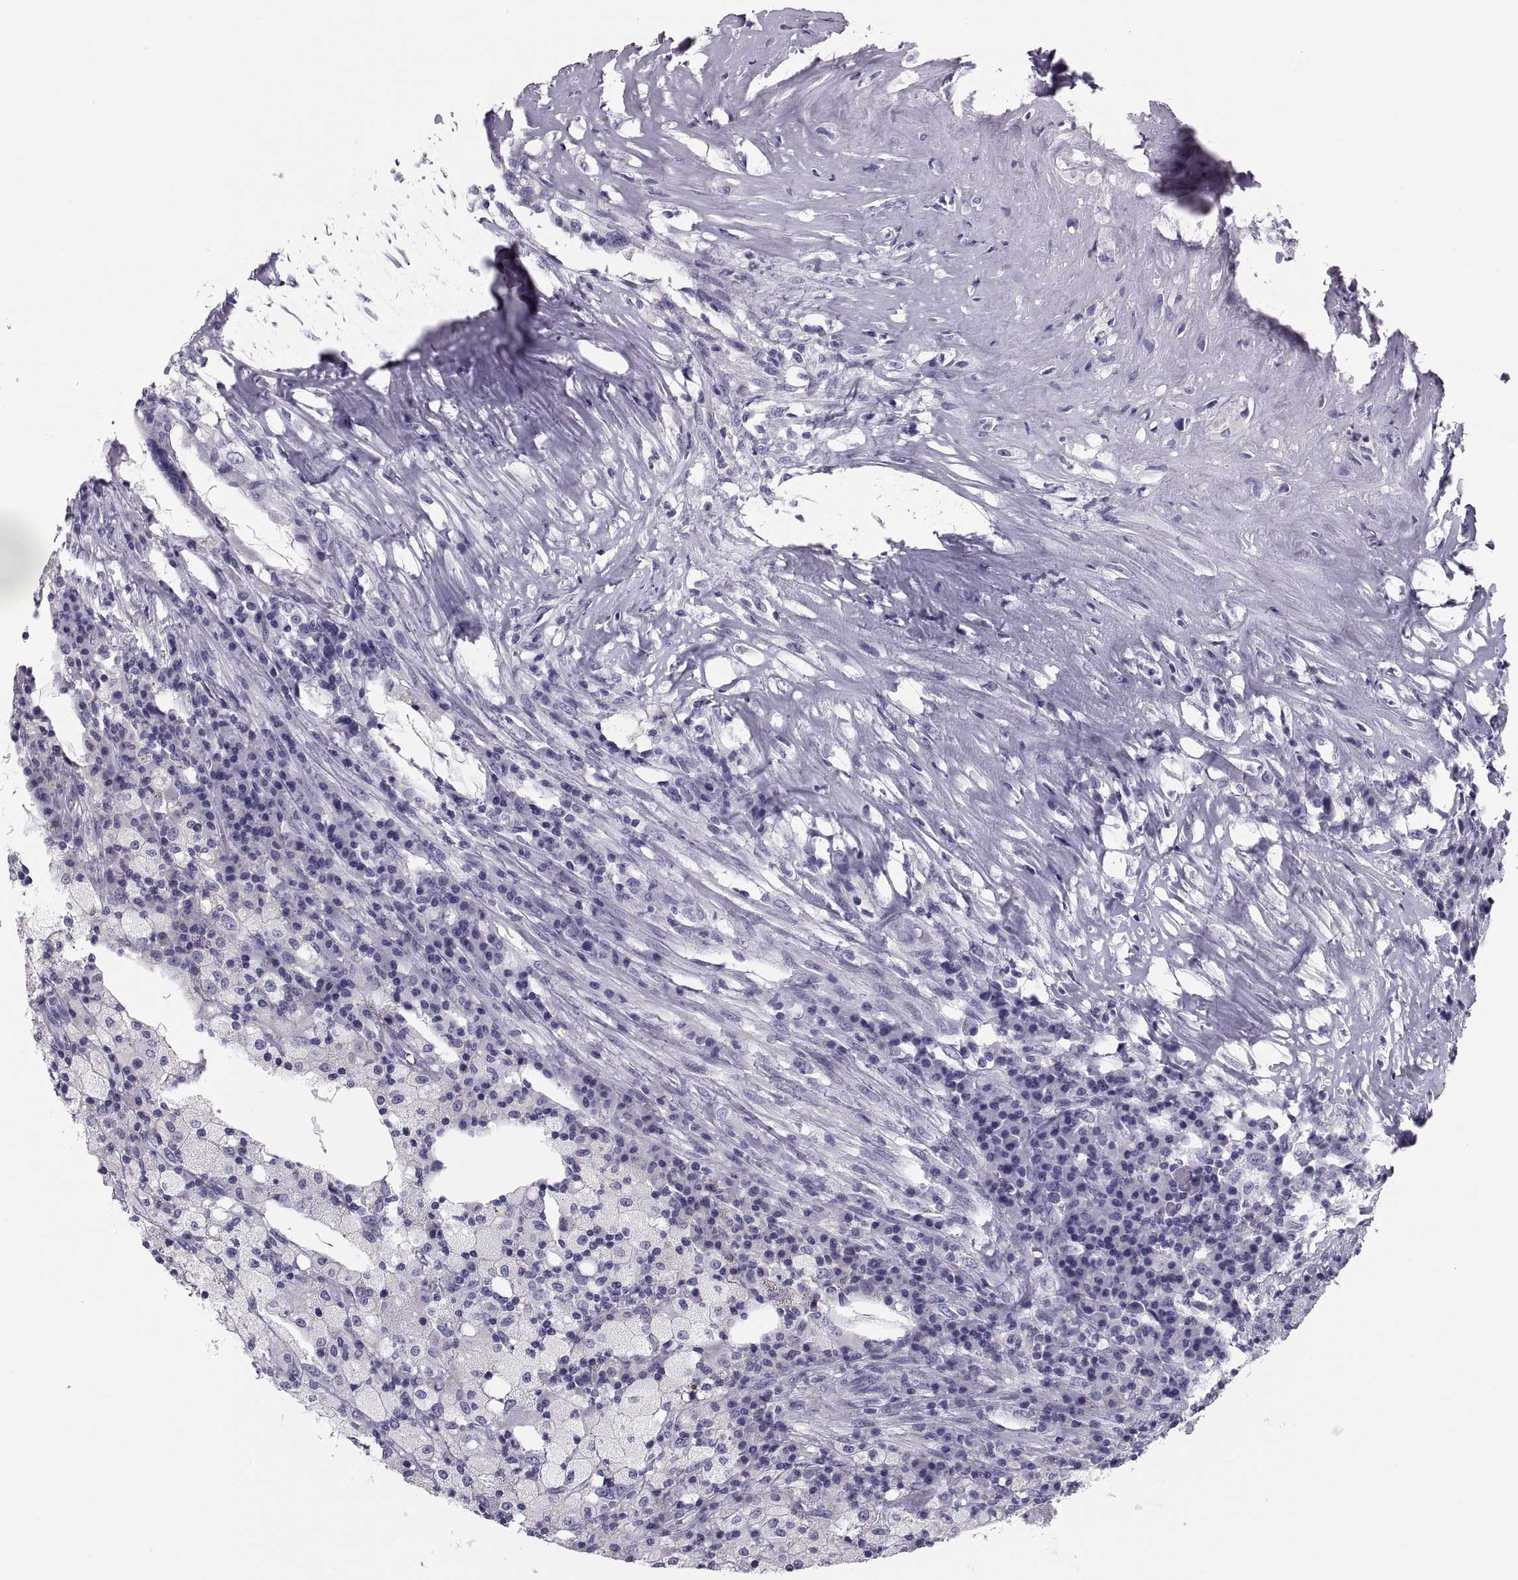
{"staining": {"intensity": "negative", "quantity": "none", "location": "none"}, "tissue": "testis cancer", "cell_type": "Tumor cells", "image_type": "cancer", "snomed": [{"axis": "morphology", "description": "Necrosis, NOS"}, {"axis": "morphology", "description": "Carcinoma, Embryonal, NOS"}, {"axis": "topography", "description": "Testis"}], "caption": "The IHC histopathology image has no significant staining in tumor cells of testis cancer (embryonal carcinoma) tissue. (DAB (3,3'-diaminobenzidine) IHC with hematoxylin counter stain).", "gene": "CRISP1", "patient": {"sex": "male", "age": 19}}